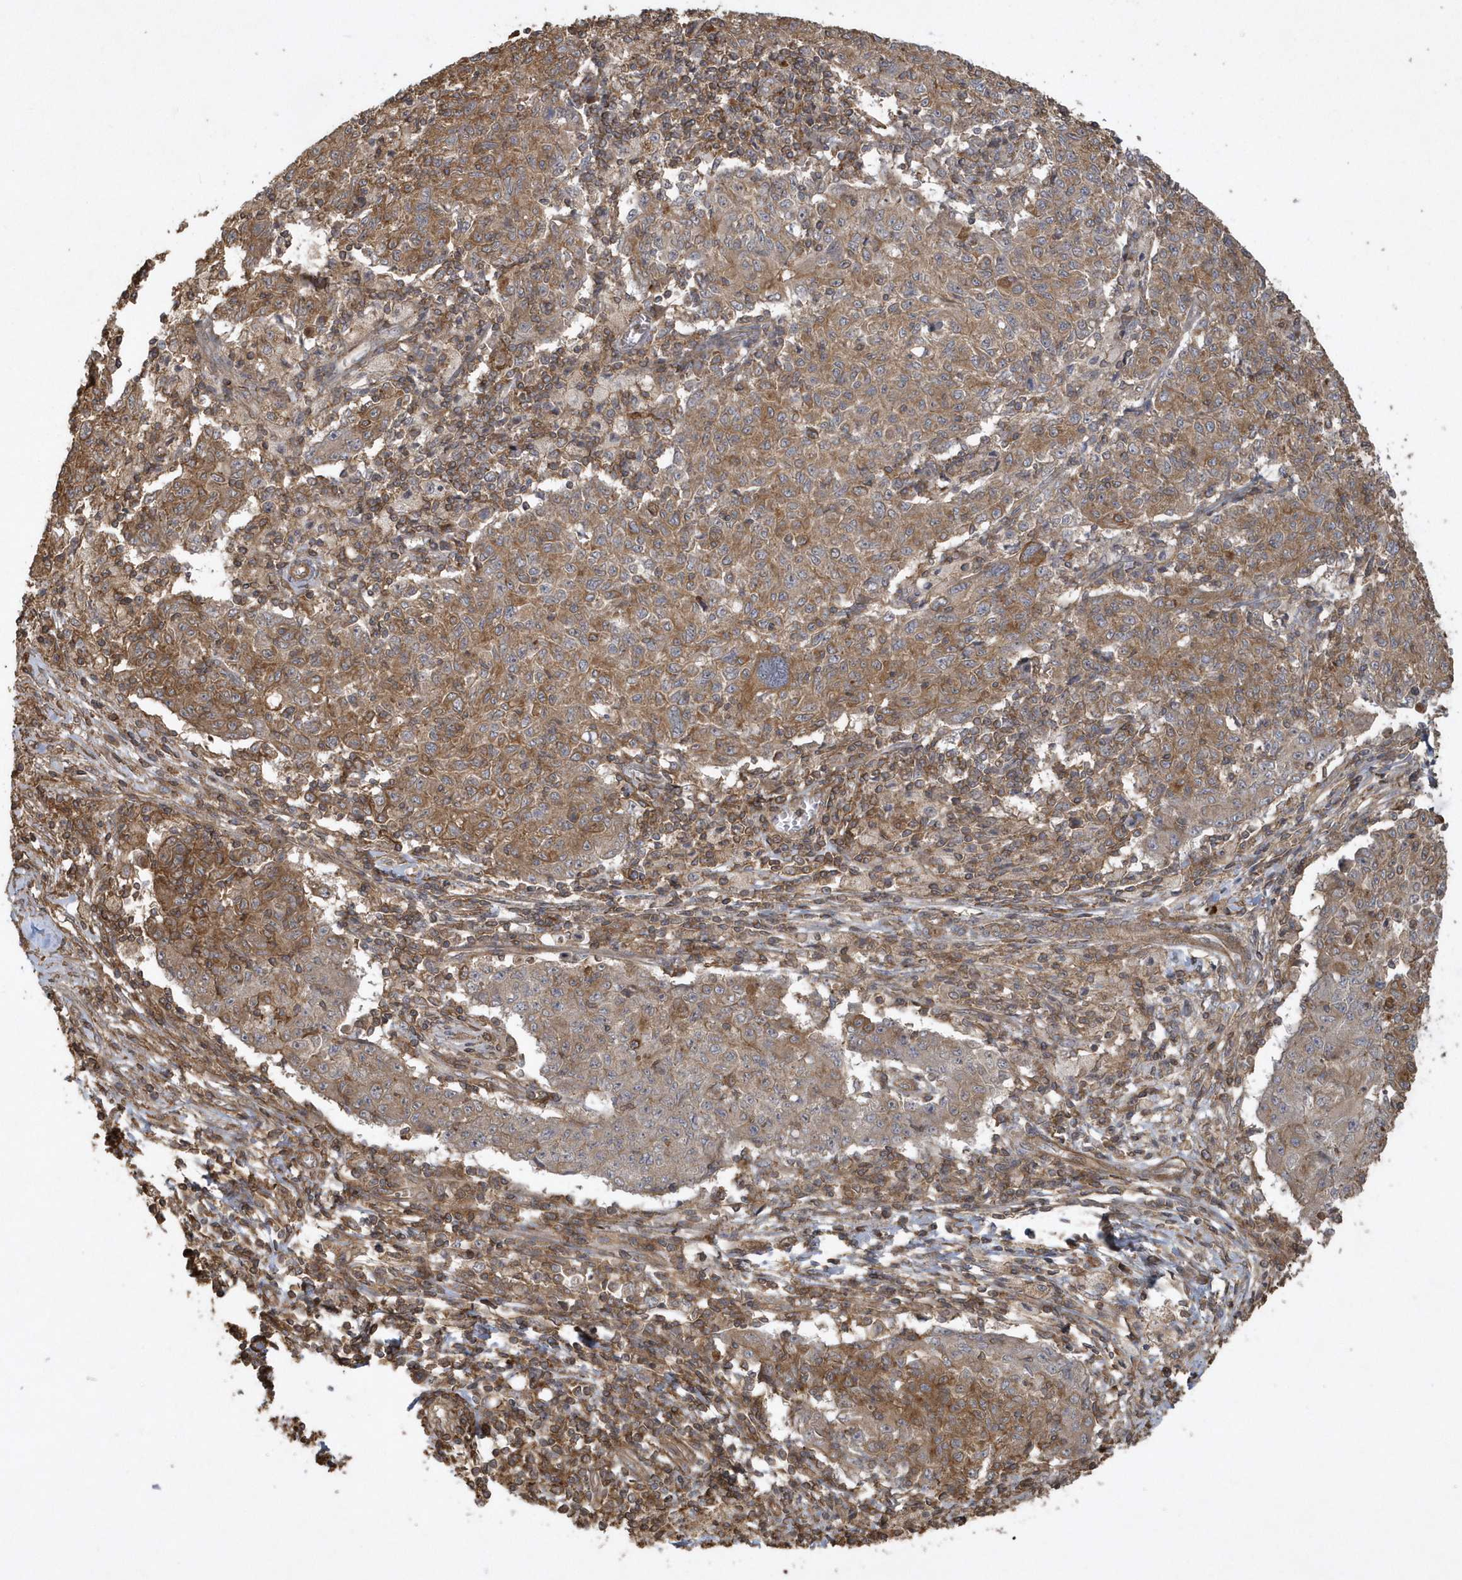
{"staining": {"intensity": "moderate", "quantity": ">75%", "location": "cytoplasmic/membranous"}, "tissue": "ovarian cancer", "cell_type": "Tumor cells", "image_type": "cancer", "snomed": [{"axis": "morphology", "description": "Carcinoma, endometroid"}, {"axis": "topography", "description": "Ovary"}], "caption": "Brown immunohistochemical staining in human ovarian endometroid carcinoma exhibits moderate cytoplasmic/membranous expression in about >75% of tumor cells.", "gene": "SENP8", "patient": {"sex": "female", "age": 42}}